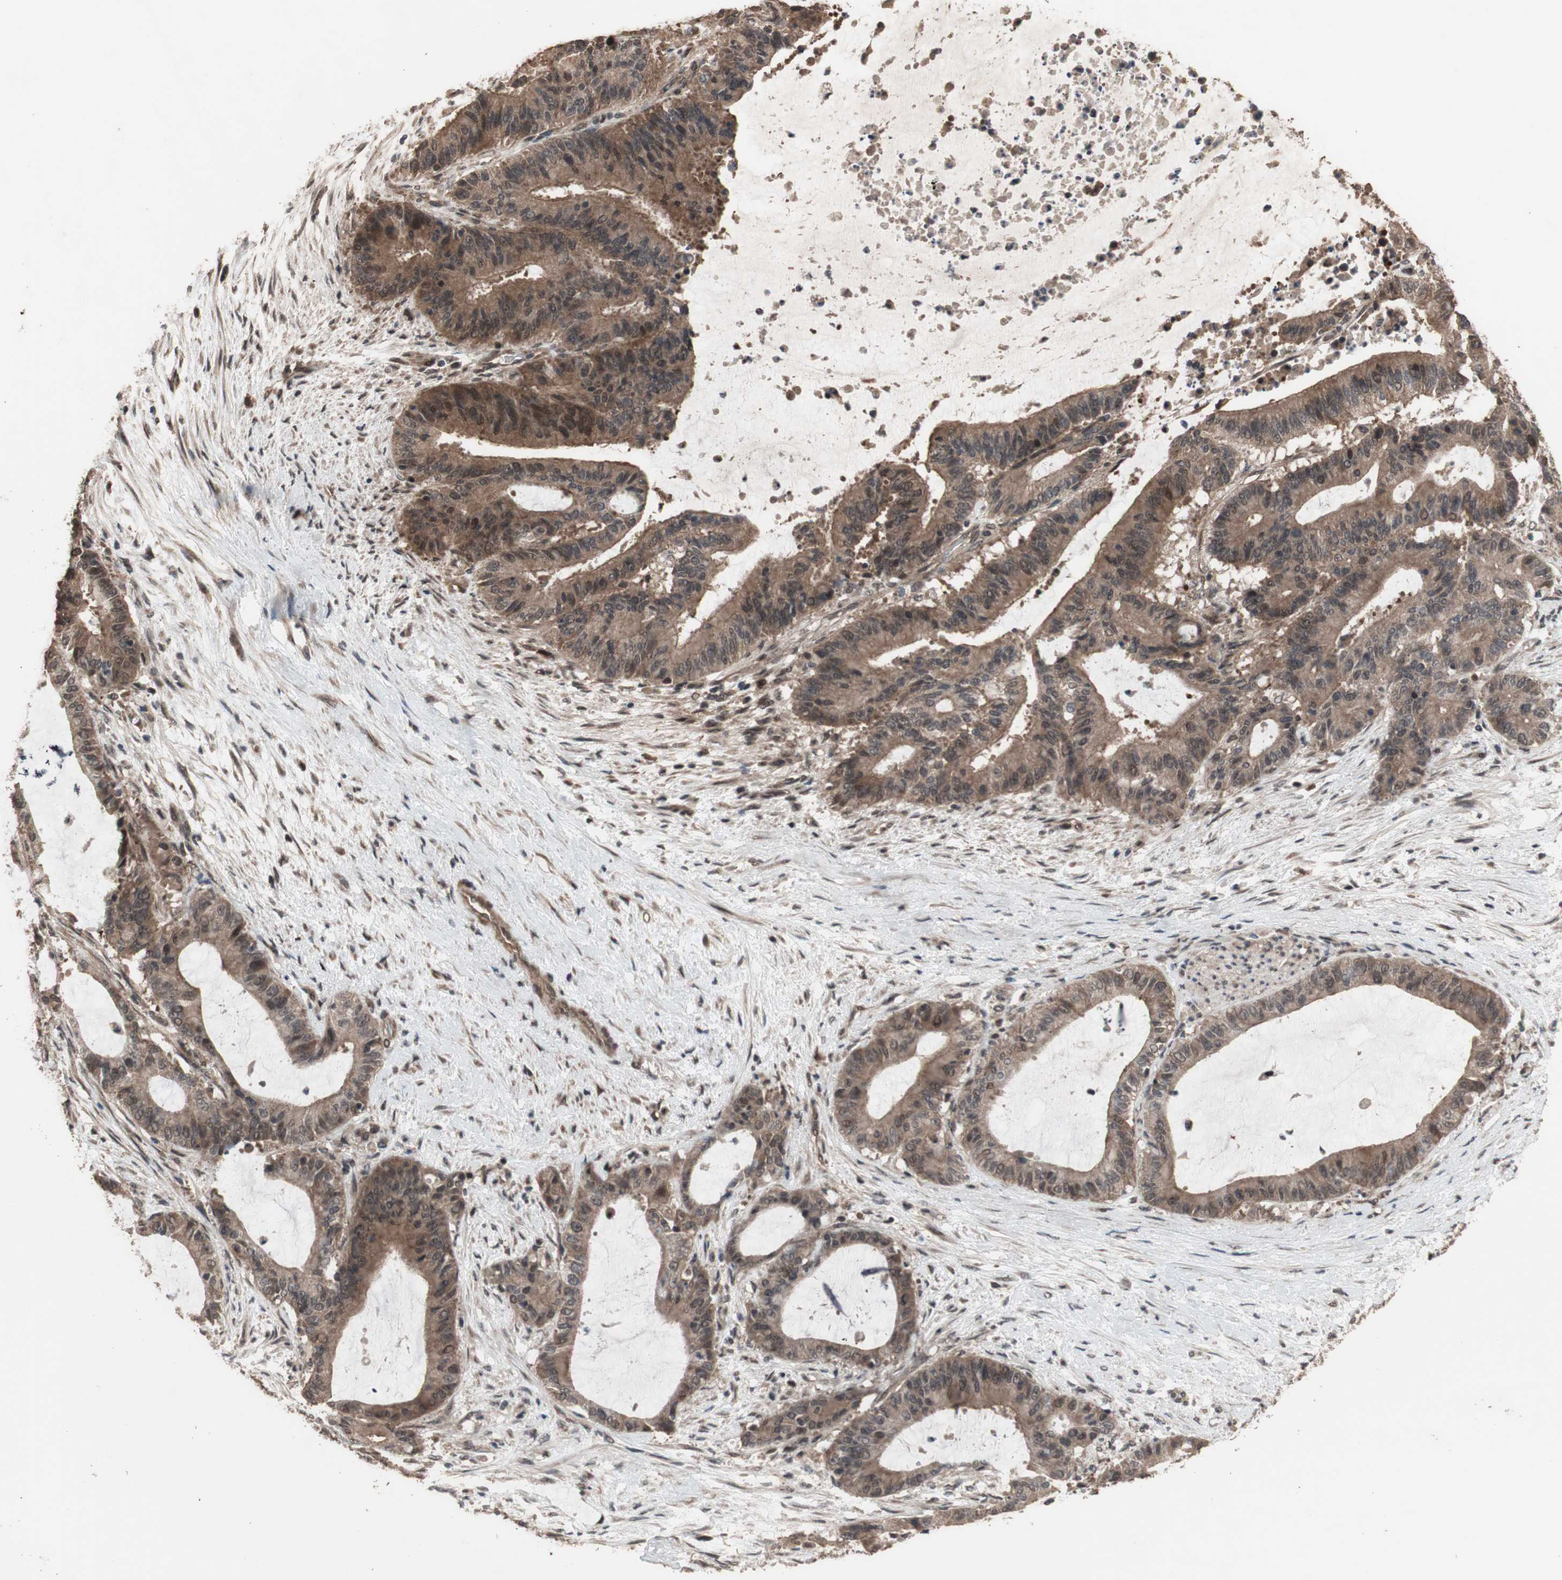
{"staining": {"intensity": "moderate", "quantity": ">75%", "location": "cytoplasmic/membranous"}, "tissue": "liver cancer", "cell_type": "Tumor cells", "image_type": "cancer", "snomed": [{"axis": "morphology", "description": "Cholangiocarcinoma"}, {"axis": "topography", "description": "Liver"}], "caption": "Brown immunohistochemical staining in human liver cholangiocarcinoma displays moderate cytoplasmic/membranous staining in about >75% of tumor cells. (DAB (3,3'-diaminobenzidine) IHC, brown staining for protein, blue staining for nuclei).", "gene": "KANSL1", "patient": {"sex": "female", "age": 73}}